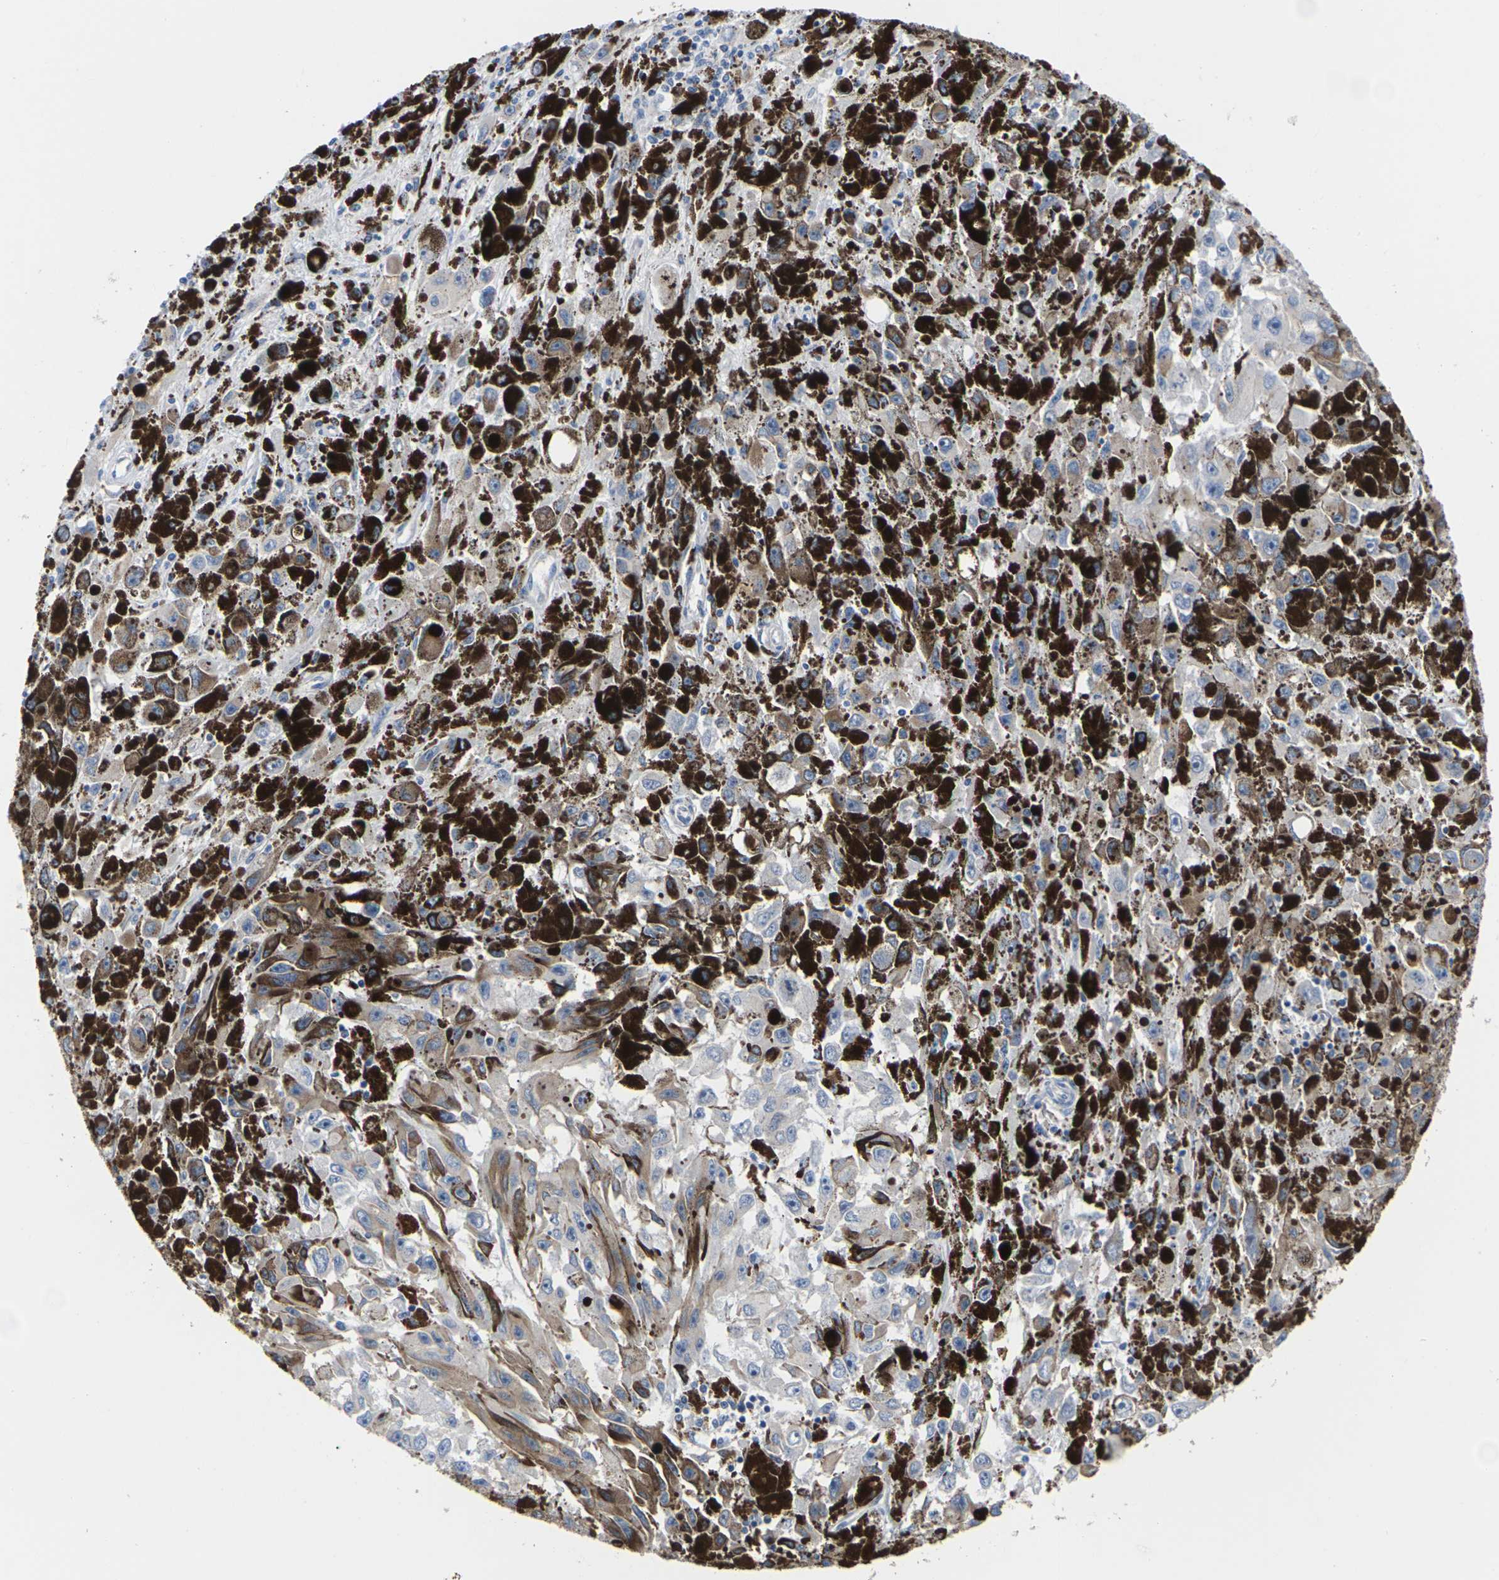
{"staining": {"intensity": "negative", "quantity": "none", "location": "none"}, "tissue": "melanoma", "cell_type": "Tumor cells", "image_type": "cancer", "snomed": [{"axis": "morphology", "description": "Malignant melanoma, NOS"}, {"axis": "topography", "description": "Skin"}], "caption": "There is no significant staining in tumor cells of malignant melanoma.", "gene": "TMCO4", "patient": {"sex": "female", "age": 104}}